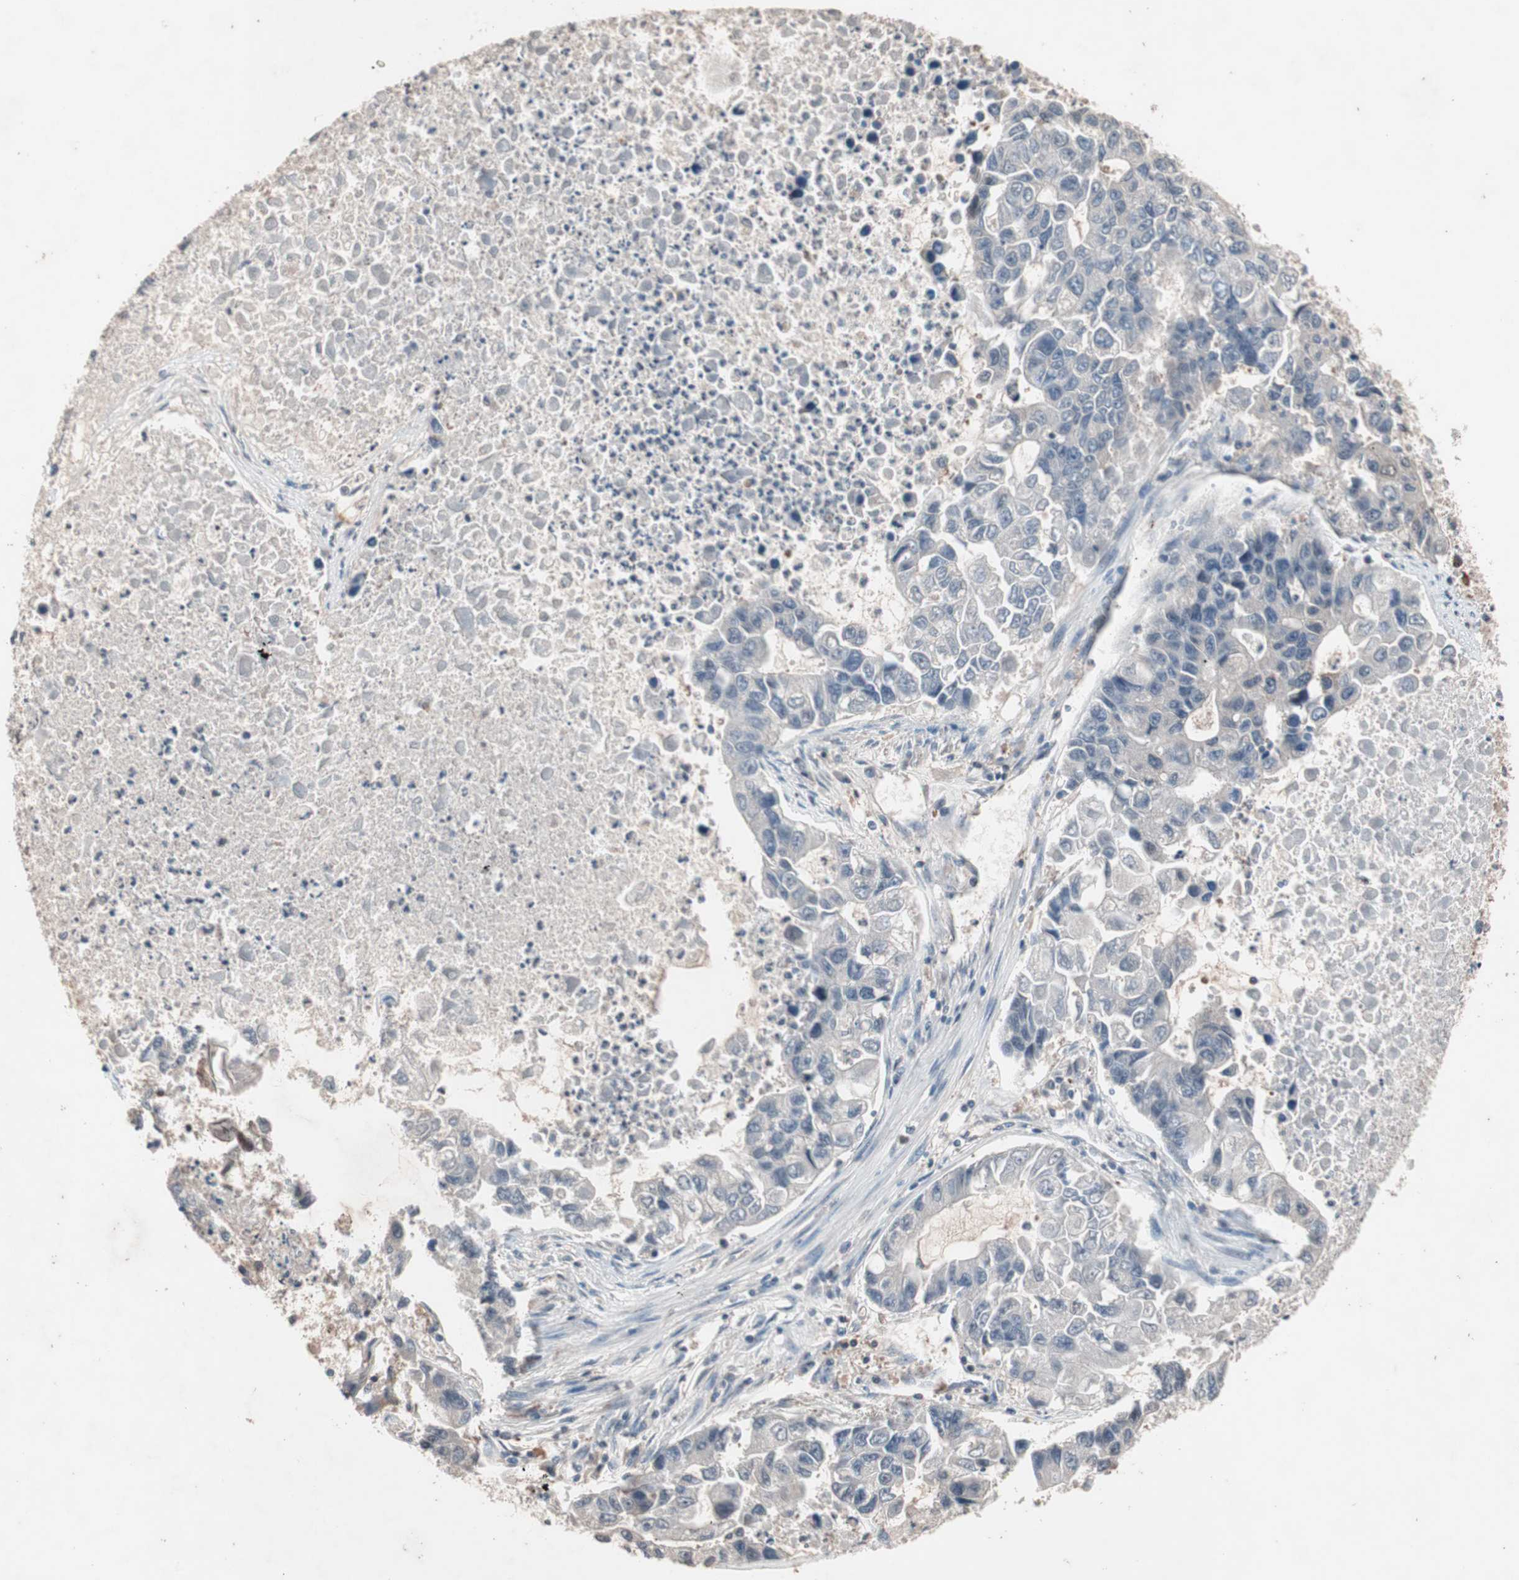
{"staining": {"intensity": "negative", "quantity": "none", "location": "none"}, "tissue": "lung cancer", "cell_type": "Tumor cells", "image_type": "cancer", "snomed": [{"axis": "morphology", "description": "Adenocarcinoma, NOS"}, {"axis": "topography", "description": "Lung"}], "caption": "Tumor cells show no significant protein staining in lung adenocarcinoma. (Immunohistochemistry (ihc), brightfield microscopy, high magnification).", "gene": "IRS1", "patient": {"sex": "female", "age": 51}}